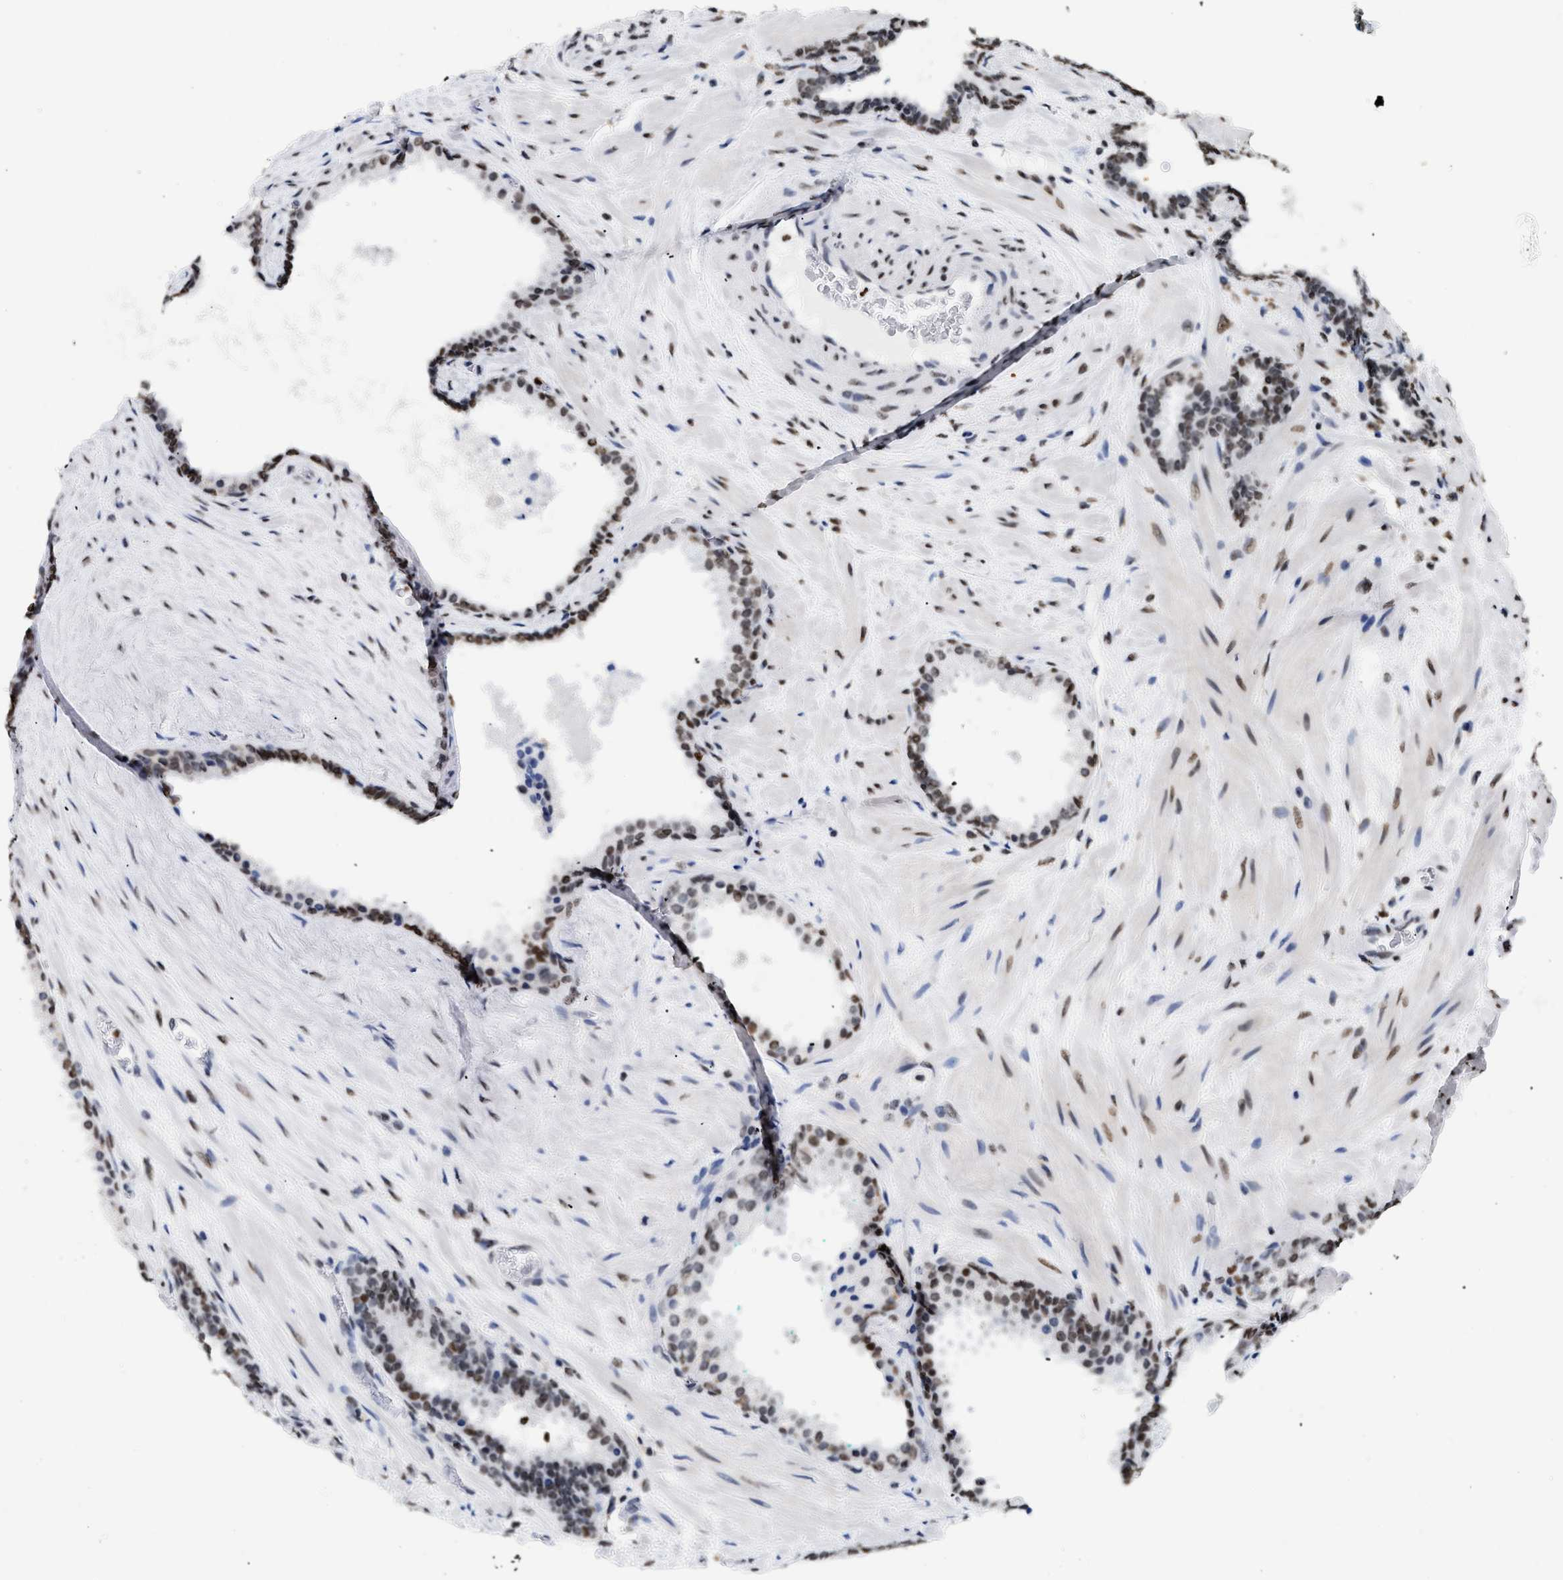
{"staining": {"intensity": "moderate", "quantity": ">75%", "location": "nuclear"}, "tissue": "prostate cancer", "cell_type": "Tumor cells", "image_type": "cancer", "snomed": [{"axis": "morphology", "description": "Adenocarcinoma, Low grade"}, {"axis": "topography", "description": "Prostate"}], "caption": "A brown stain shows moderate nuclear expression of a protein in human prostate cancer (adenocarcinoma (low-grade)) tumor cells. The staining was performed using DAB (3,3'-diaminobenzidine), with brown indicating positive protein expression. Nuclei are stained blue with hematoxylin.", "gene": "HMGN2", "patient": {"sex": "male", "age": 63}}